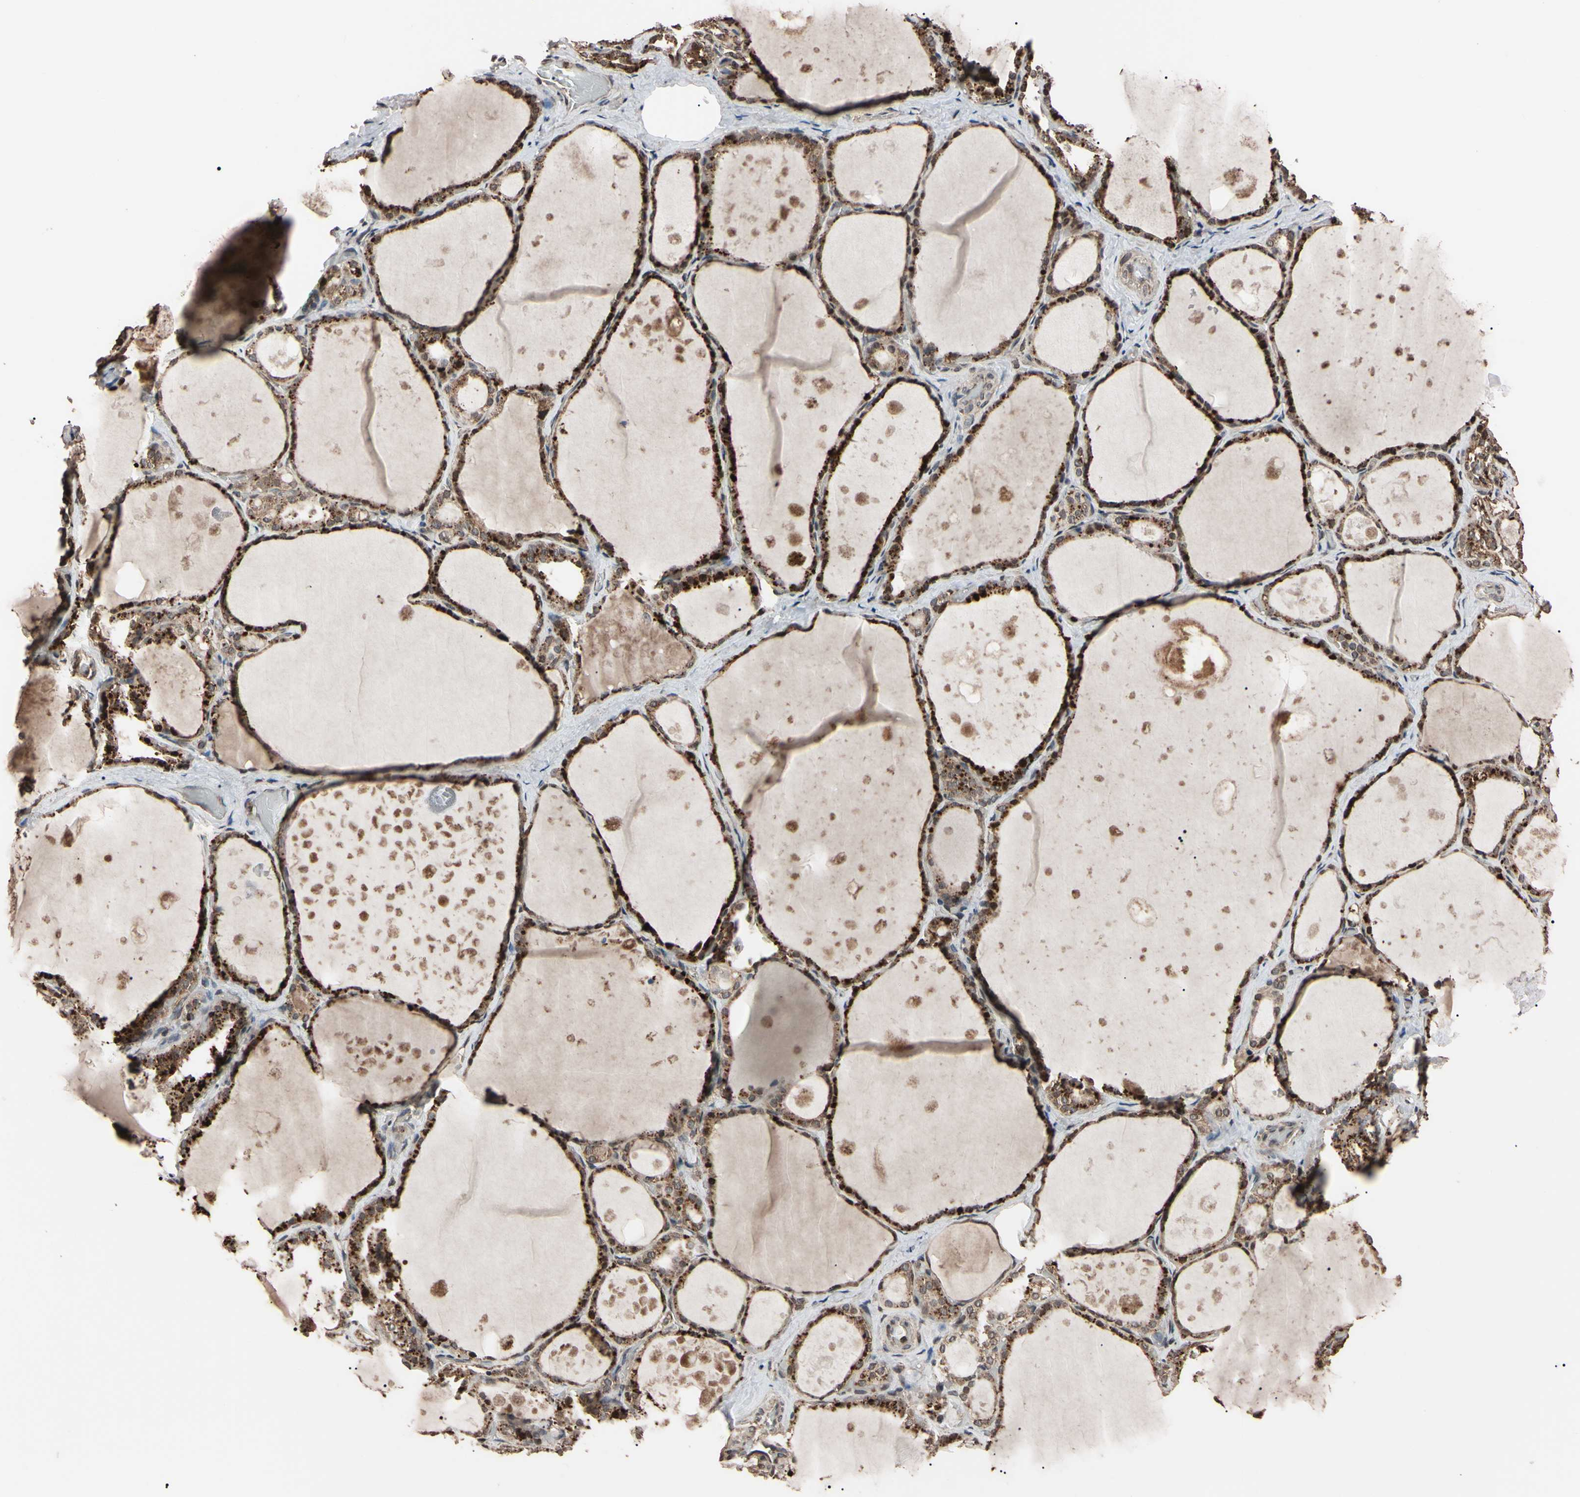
{"staining": {"intensity": "moderate", "quantity": "25%-75%", "location": "cytoplasmic/membranous,nuclear"}, "tissue": "thyroid gland", "cell_type": "Glandular cells", "image_type": "normal", "snomed": [{"axis": "morphology", "description": "Normal tissue, NOS"}, {"axis": "topography", "description": "Thyroid gland"}], "caption": "Glandular cells exhibit medium levels of moderate cytoplasmic/membranous,nuclear staining in about 25%-75% of cells in normal thyroid gland.", "gene": "TNFRSF1A", "patient": {"sex": "male", "age": 61}}